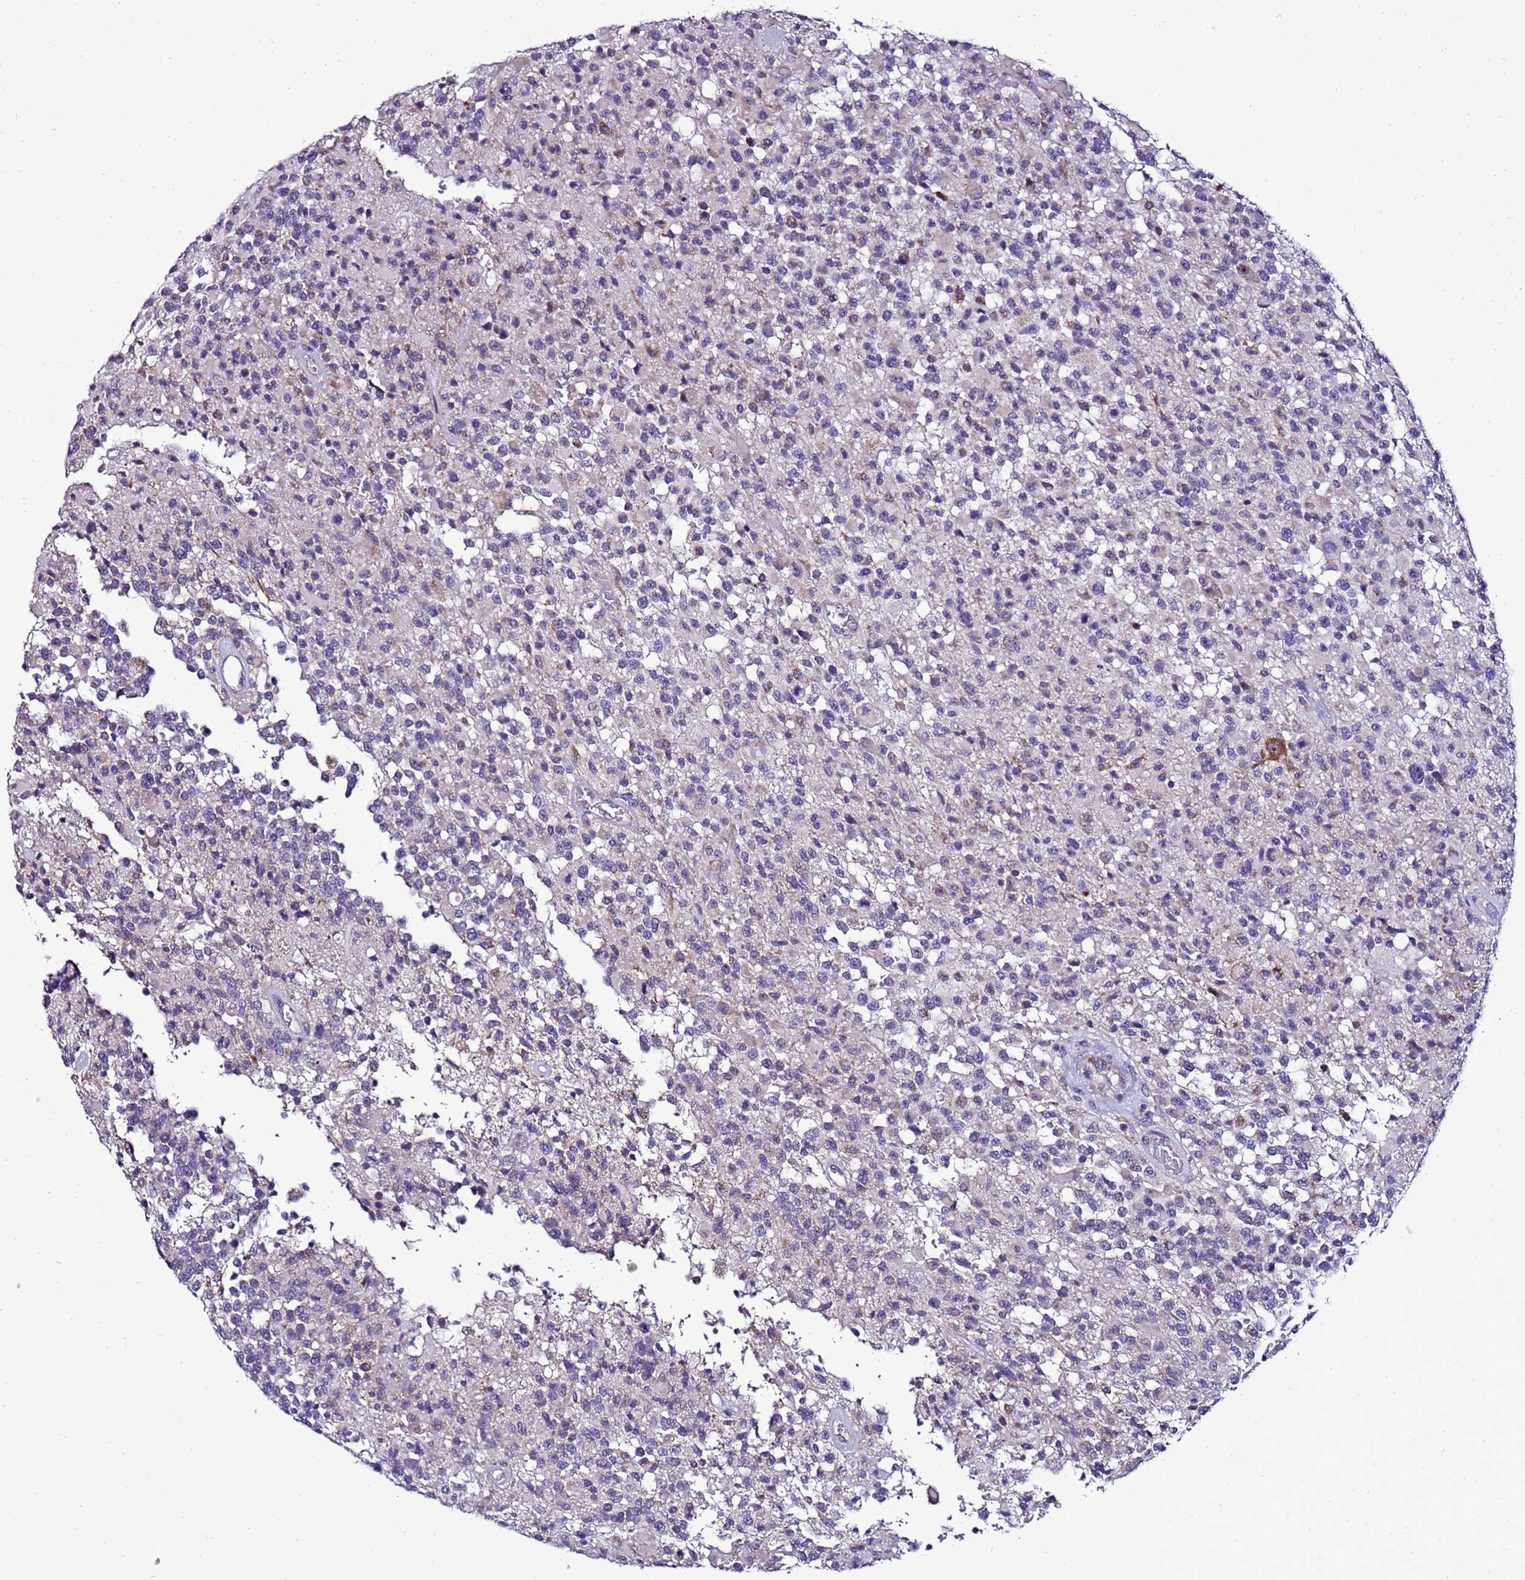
{"staining": {"intensity": "negative", "quantity": "none", "location": "none"}, "tissue": "glioma", "cell_type": "Tumor cells", "image_type": "cancer", "snomed": [{"axis": "morphology", "description": "Glioma, malignant, High grade"}, {"axis": "morphology", "description": "Glioblastoma, NOS"}, {"axis": "topography", "description": "Brain"}], "caption": "DAB (3,3'-diaminobenzidine) immunohistochemical staining of human glioma reveals no significant positivity in tumor cells.", "gene": "DPH6", "patient": {"sex": "male", "age": 60}}